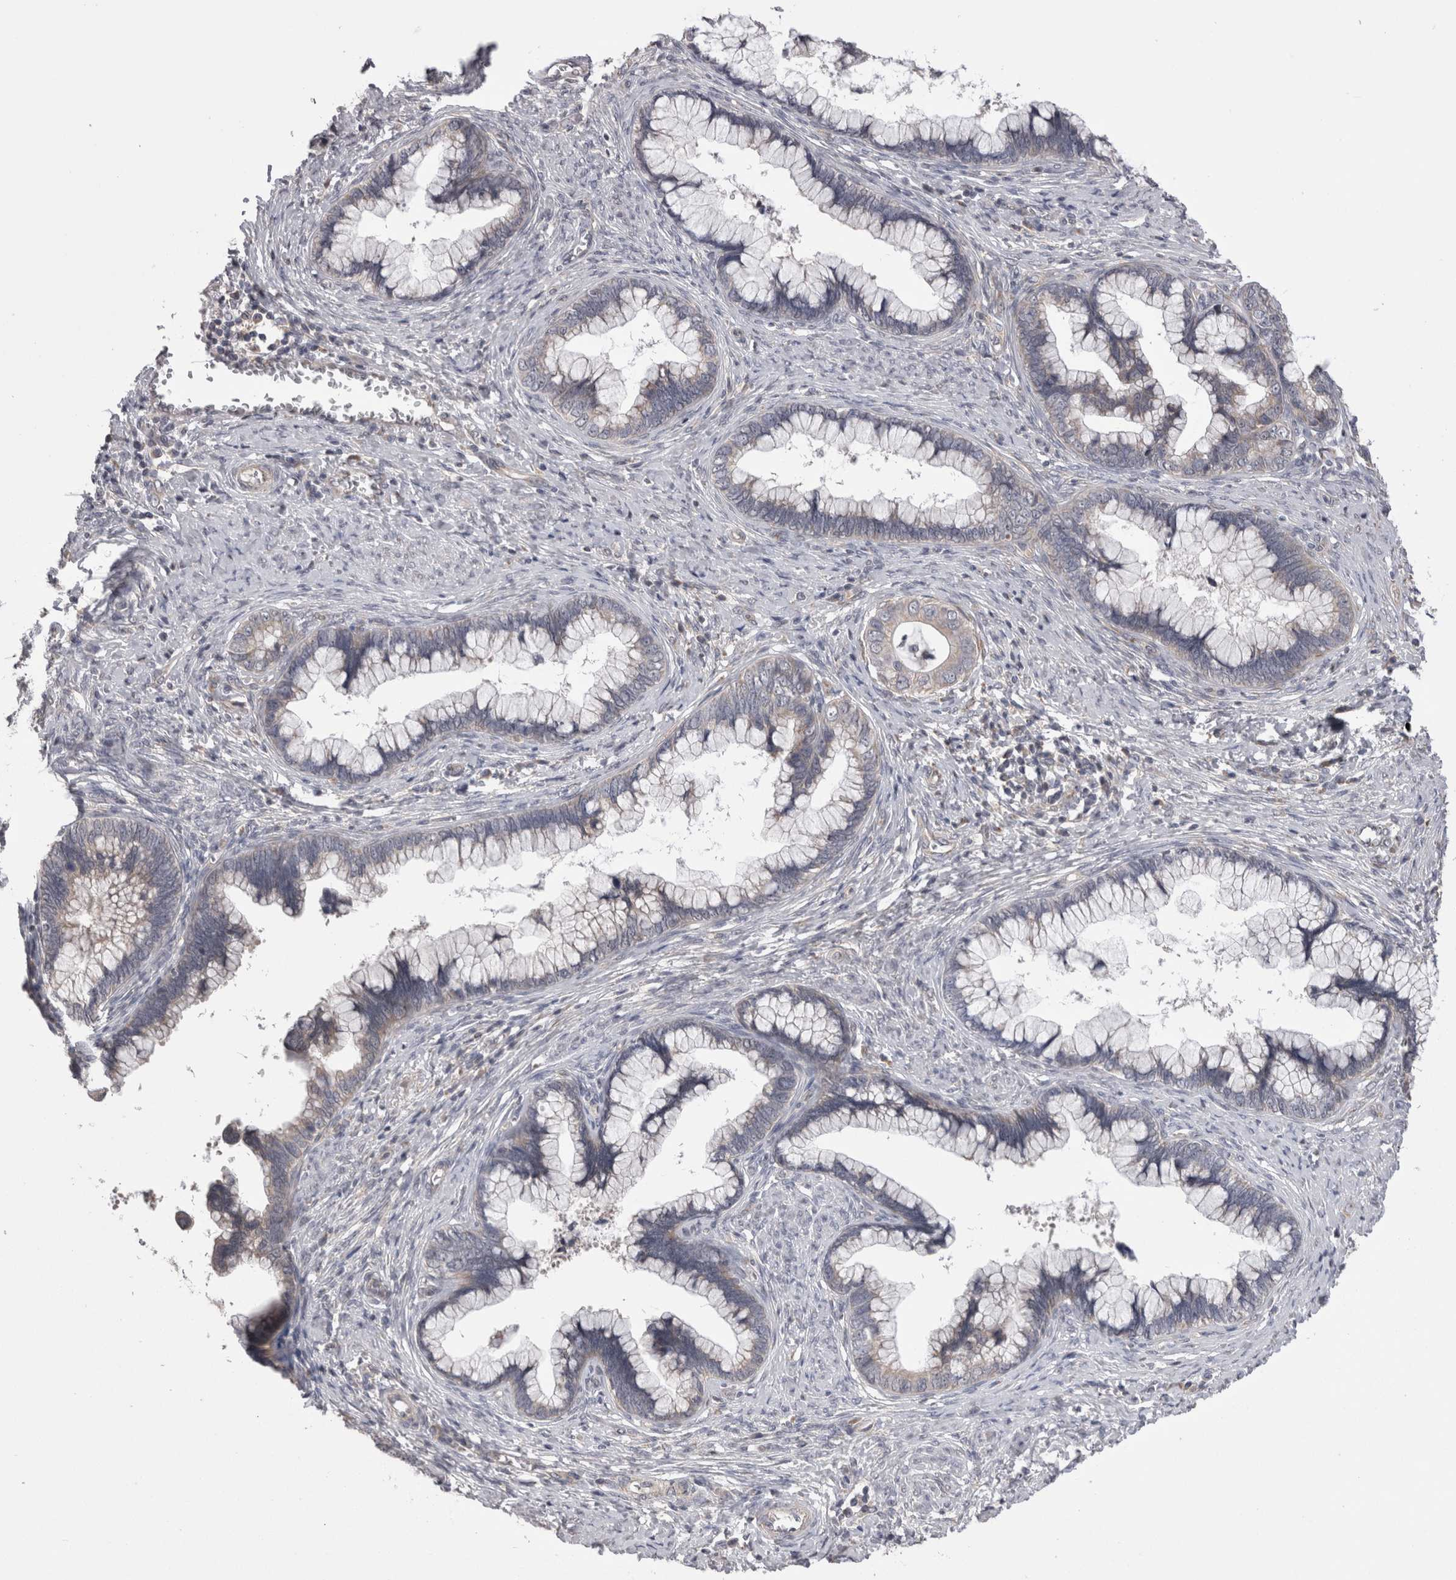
{"staining": {"intensity": "negative", "quantity": "none", "location": "none"}, "tissue": "cervical cancer", "cell_type": "Tumor cells", "image_type": "cancer", "snomed": [{"axis": "morphology", "description": "Adenocarcinoma, NOS"}, {"axis": "topography", "description": "Cervix"}], "caption": "A micrograph of human cervical cancer (adenocarcinoma) is negative for staining in tumor cells.", "gene": "ARHGAP29", "patient": {"sex": "female", "age": 44}}